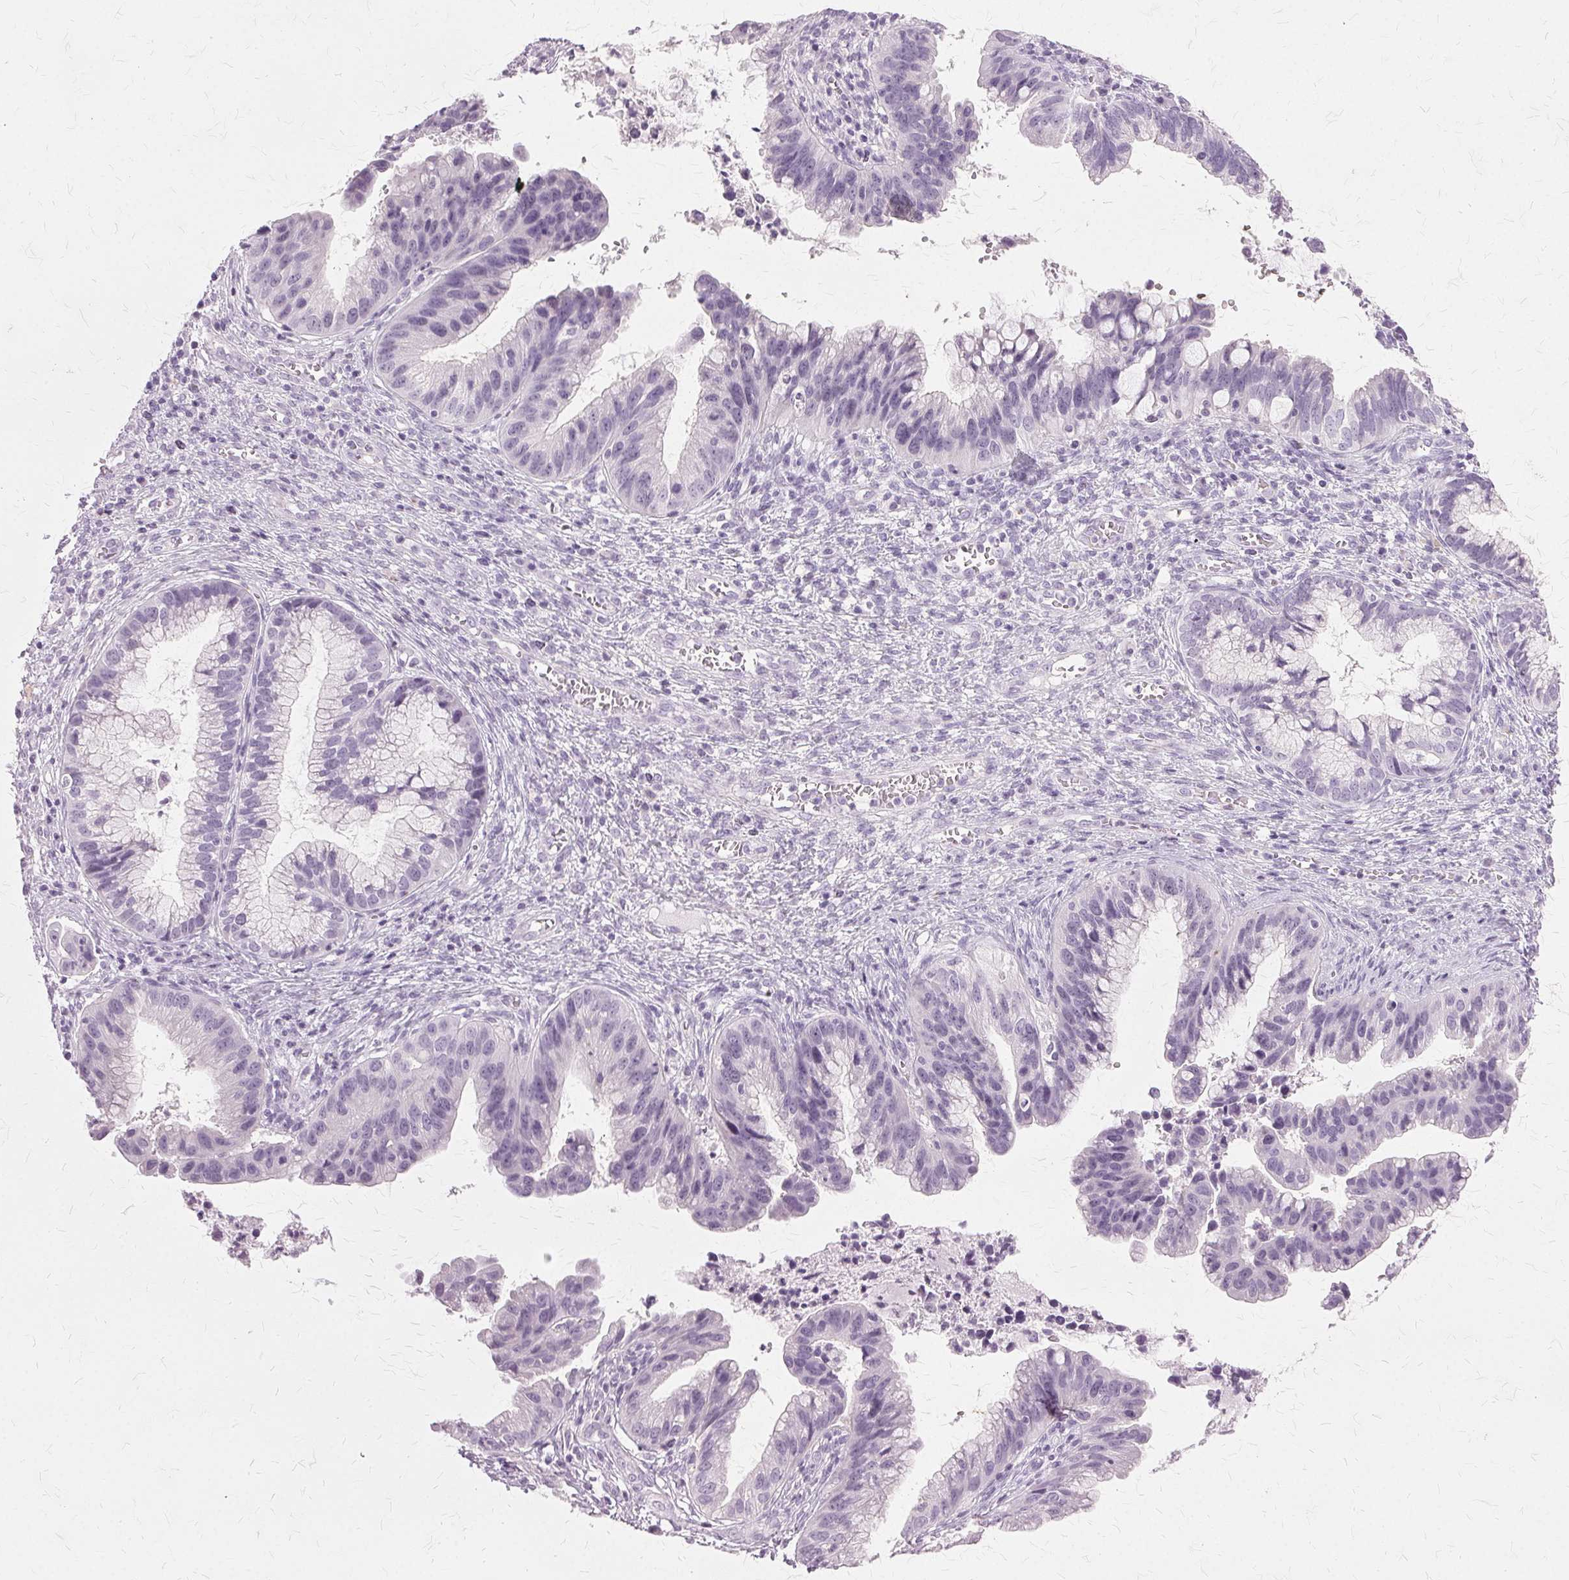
{"staining": {"intensity": "negative", "quantity": "none", "location": "none"}, "tissue": "cervical cancer", "cell_type": "Tumor cells", "image_type": "cancer", "snomed": [{"axis": "morphology", "description": "Adenocarcinoma, NOS"}, {"axis": "topography", "description": "Cervix"}], "caption": "Immunohistochemical staining of human adenocarcinoma (cervical) displays no significant expression in tumor cells.", "gene": "SLC45A3", "patient": {"sex": "female", "age": 34}}